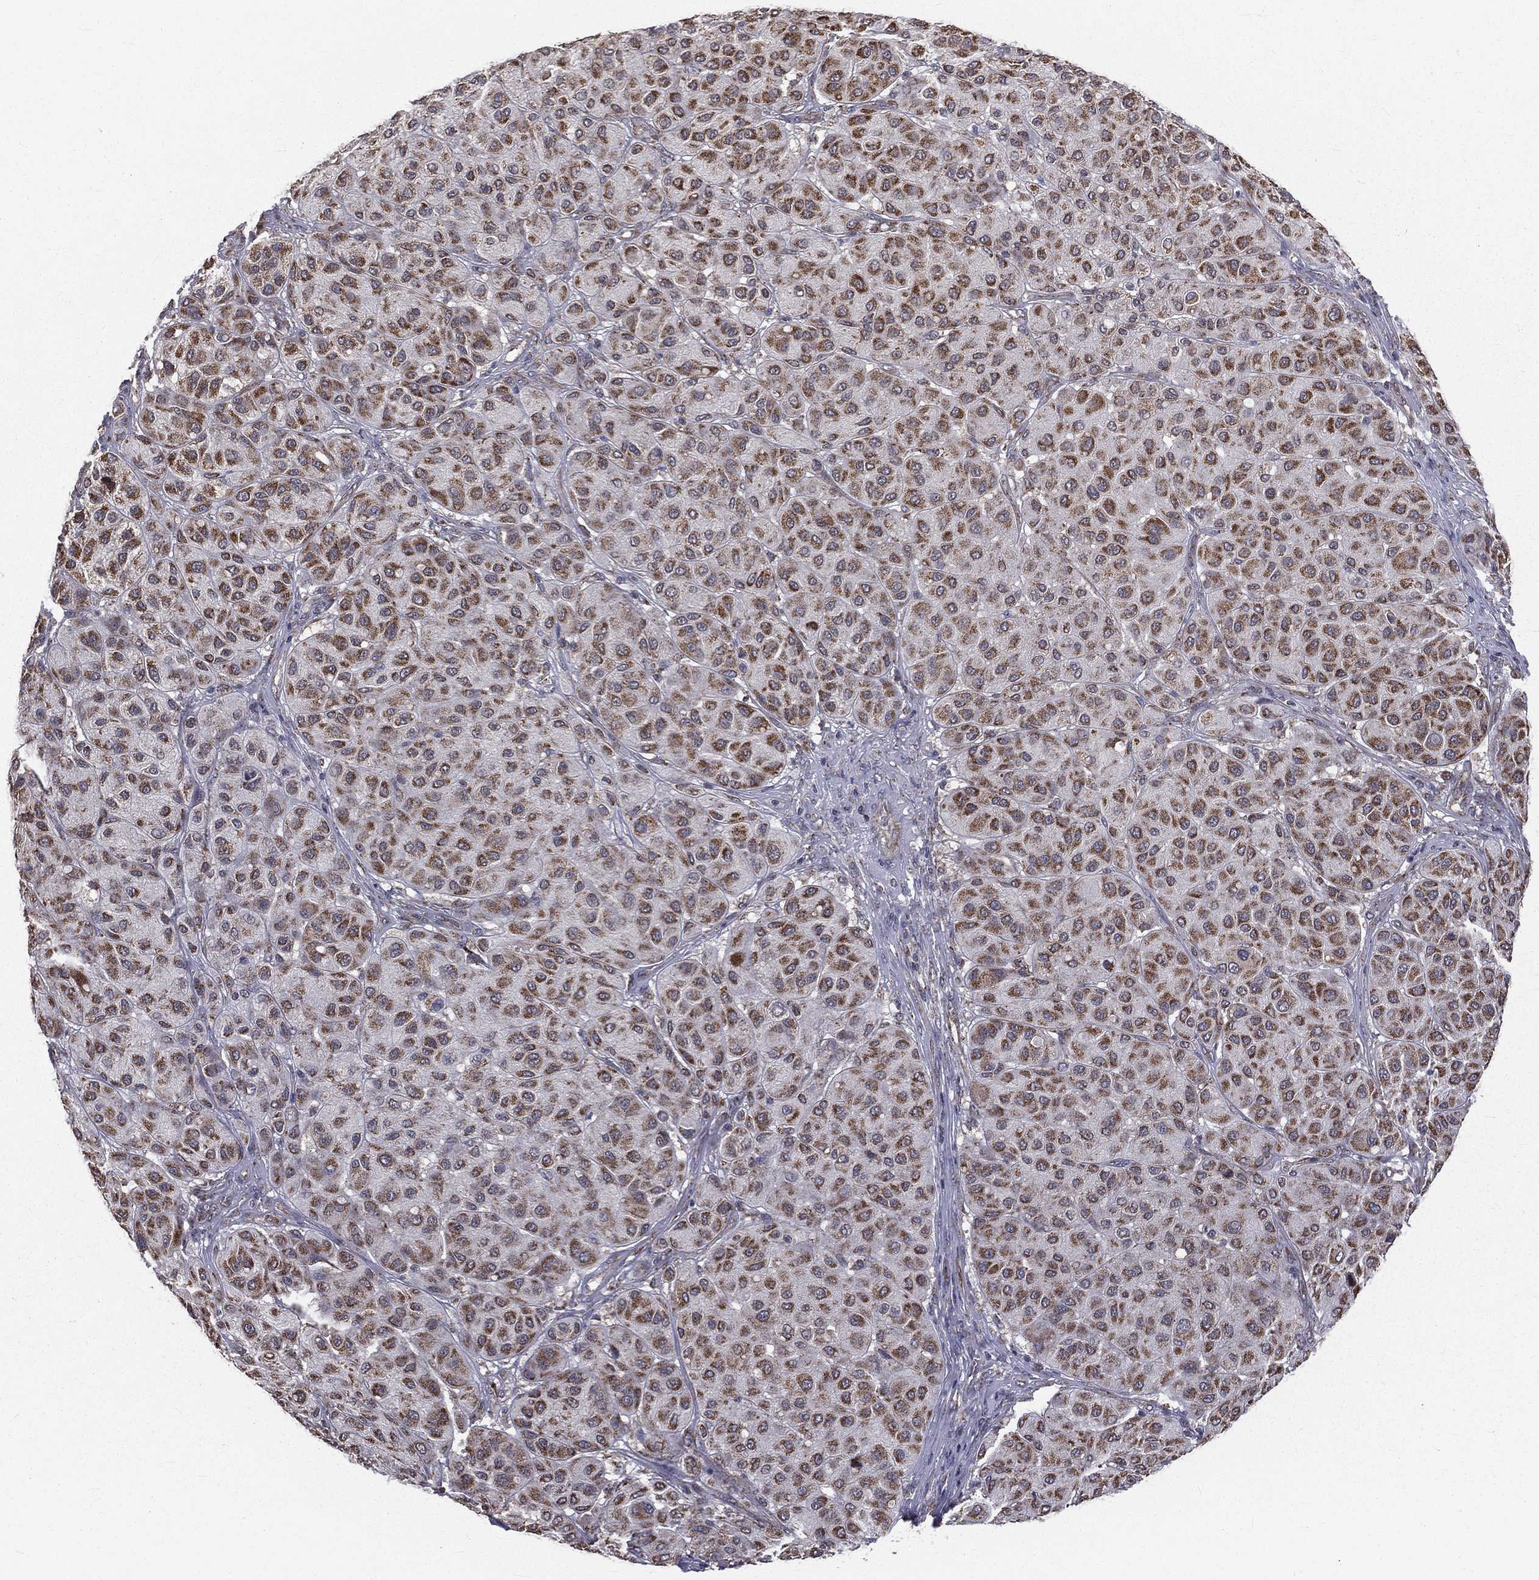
{"staining": {"intensity": "strong", "quantity": ">75%", "location": "cytoplasmic/membranous"}, "tissue": "melanoma", "cell_type": "Tumor cells", "image_type": "cancer", "snomed": [{"axis": "morphology", "description": "Malignant melanoma, Metastatic site"}, {"axis": "topography", "description": "Smooth muscle"}], "caption": "Malignant melanoma (metastatic site) stained for a protein (brown) displays strong cytoplasmic/membranous positive expression in about >75% of tumor cells.", "gene": "MRPL46", "patient": {"sex": "male", "age": 41}}